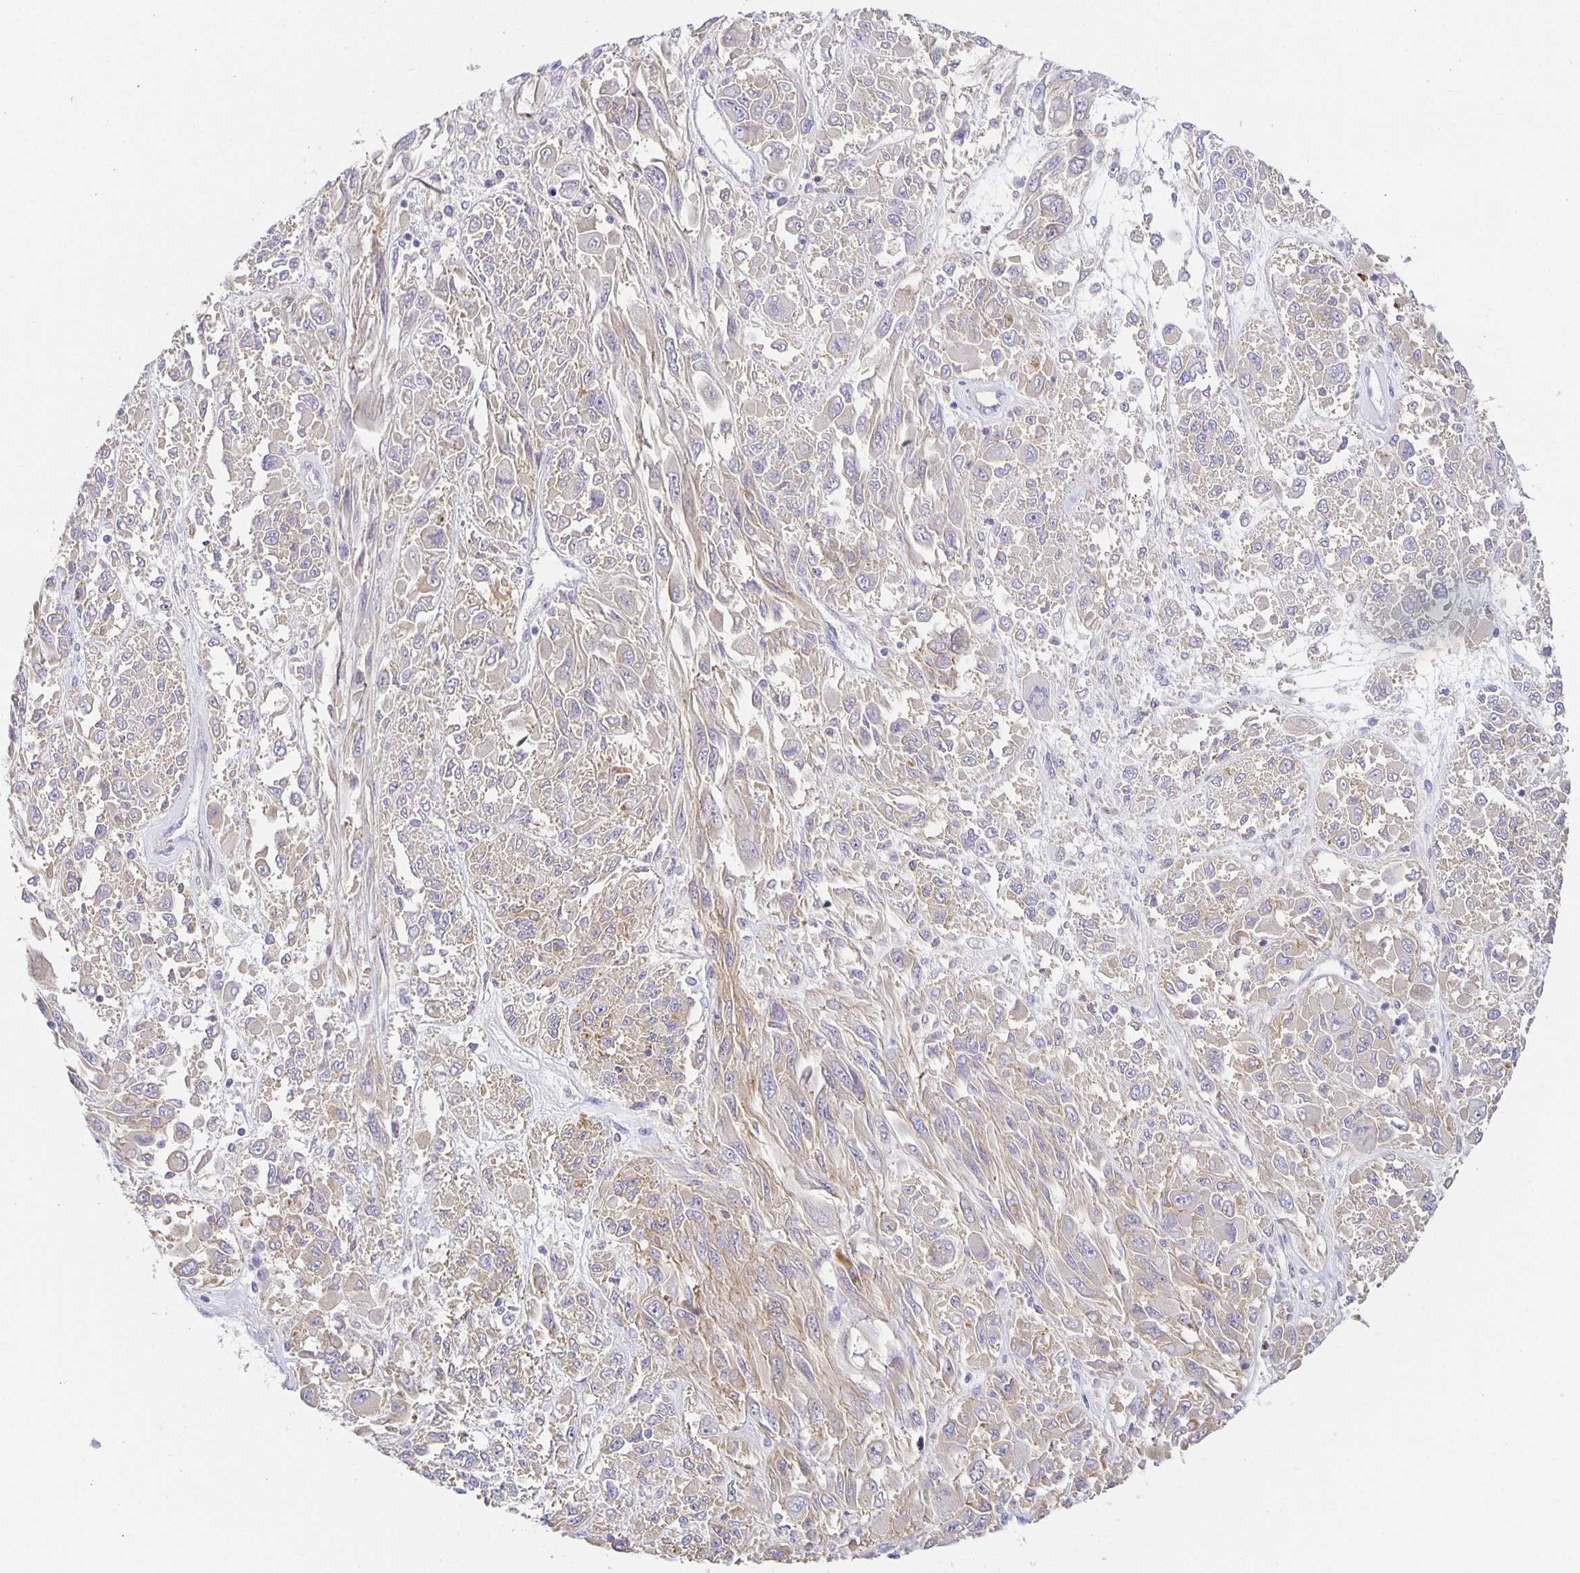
{"staining": {"intensity": "weak", "quantity": "<25%", "location": "cytoplasmic/membranous"}, "tissue": "melanoma", "cell_type": "Tumor cells", "image_type": "cancer", "snomed": [{"axis": "morphology", "description": "Malignant melanoma, NOS"}, {"axis": "topography", "description": "Skin"}], "caption": "Immunohistochemistry (IHC) photomicrograph of human malignant melanoma stained for a protein (brown), which exhibits no staining in tumor cells. (DAB immunohistochemistry (IHC) visualized using brightfield microscopy, high magnification).", "gene": "FLRT3", "patient": {"sex": "female", "age": 91}}